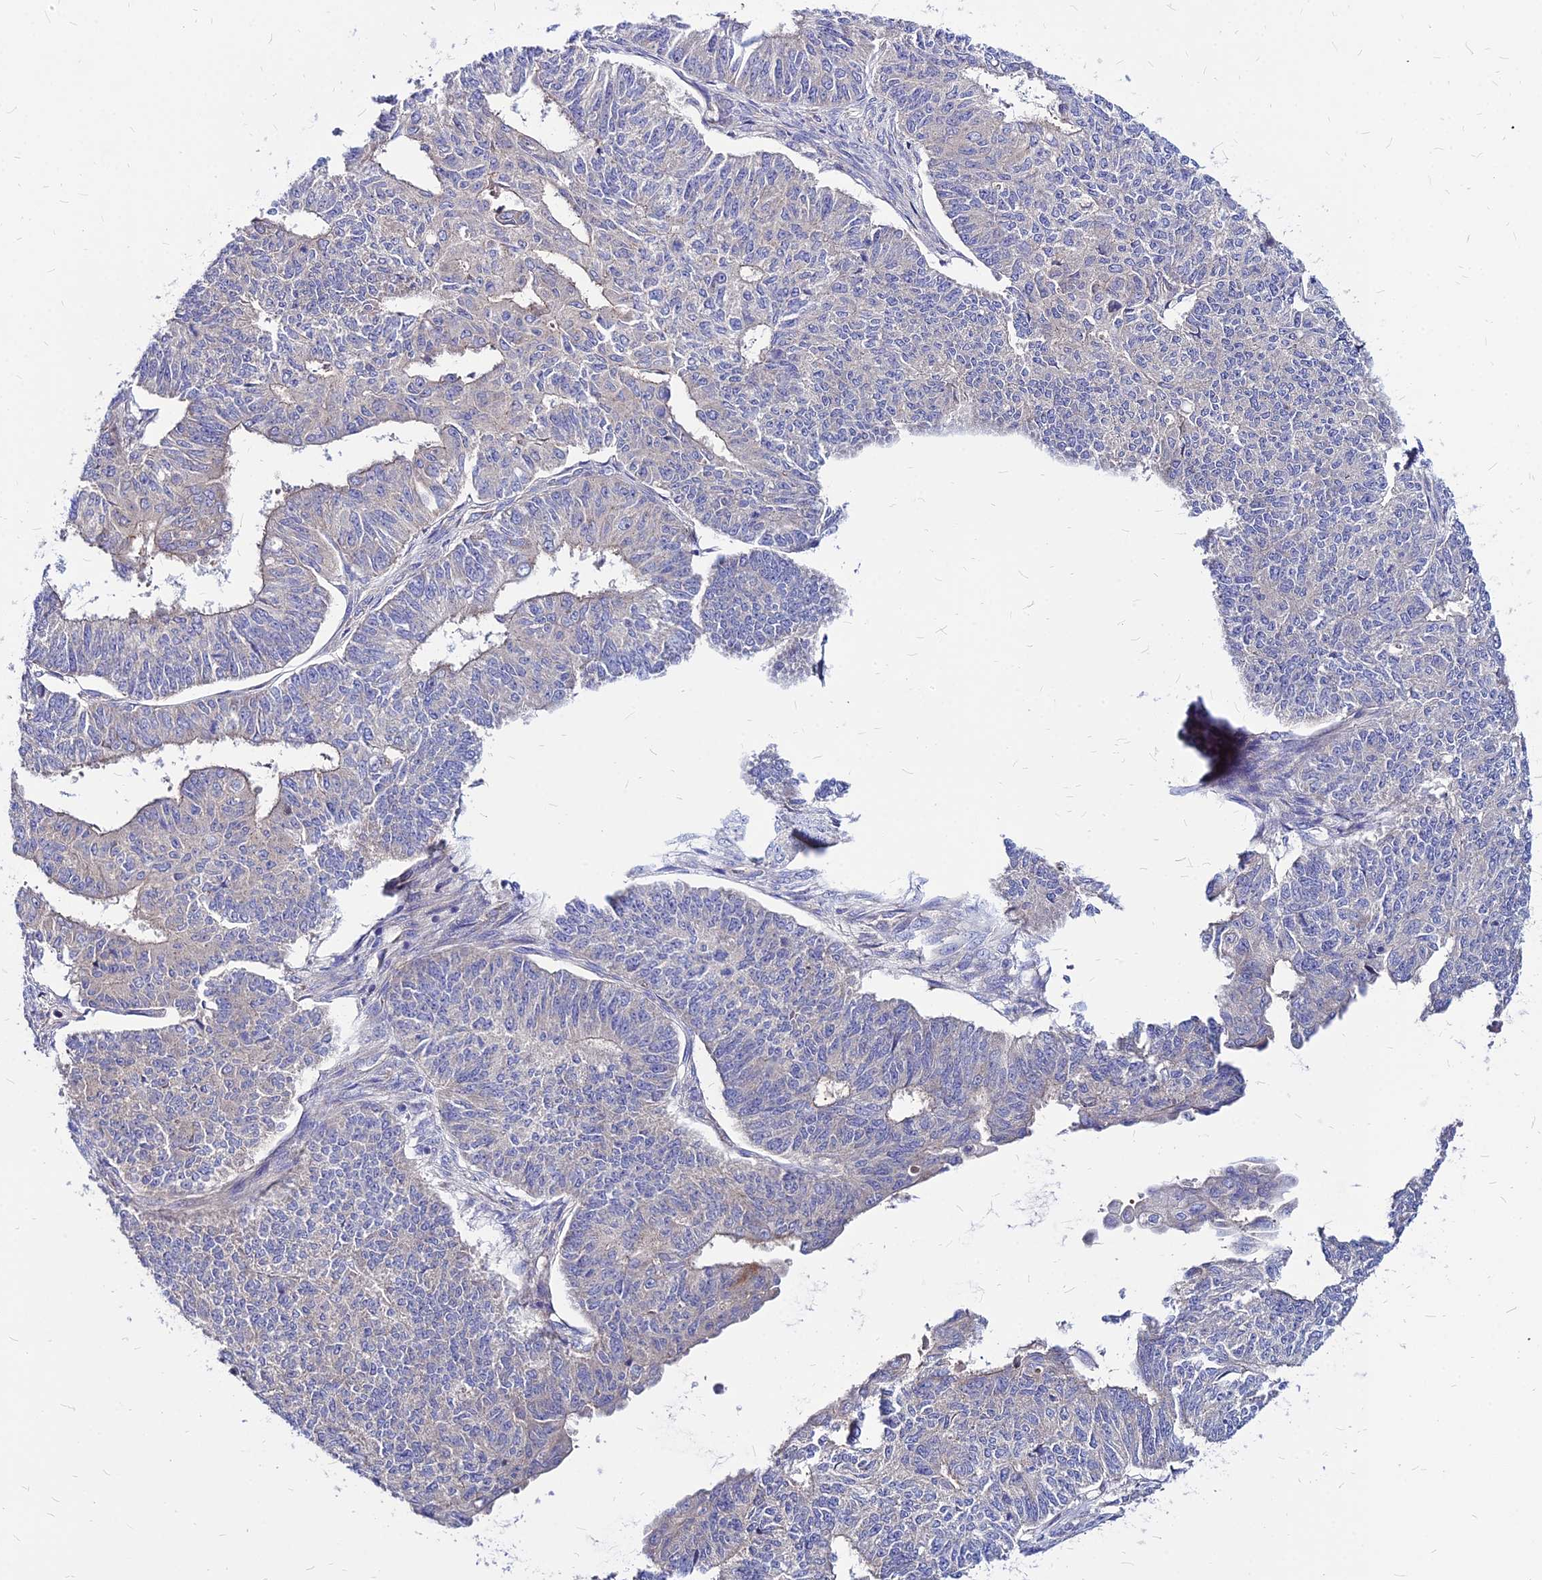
{"staining": {"intensity": "negative", "quantity": "none", "location": "none"}, "tissue": "endometrial cancer", "cell_type": "Tumor cells", "image_type": "cancer", "snomed": [{"axis": "morphology", "description": "Adenocarcinoma, NOS"}, {"axis": "topography", "description": "Endometrium"}], "caption": "IHC histopathology image of endometrial cancer stained for a protein (brown), which shows no staining in tumor cells. (Stains: DAB (3,3'-diaminobenzidine) immunohistochemistry (IHC) with hematoxylin counter stain, Microscopy: brightfield microscopy at high magnification).", "gene": "COMMD10", "patient": {"sex": "female", "age": 32}}